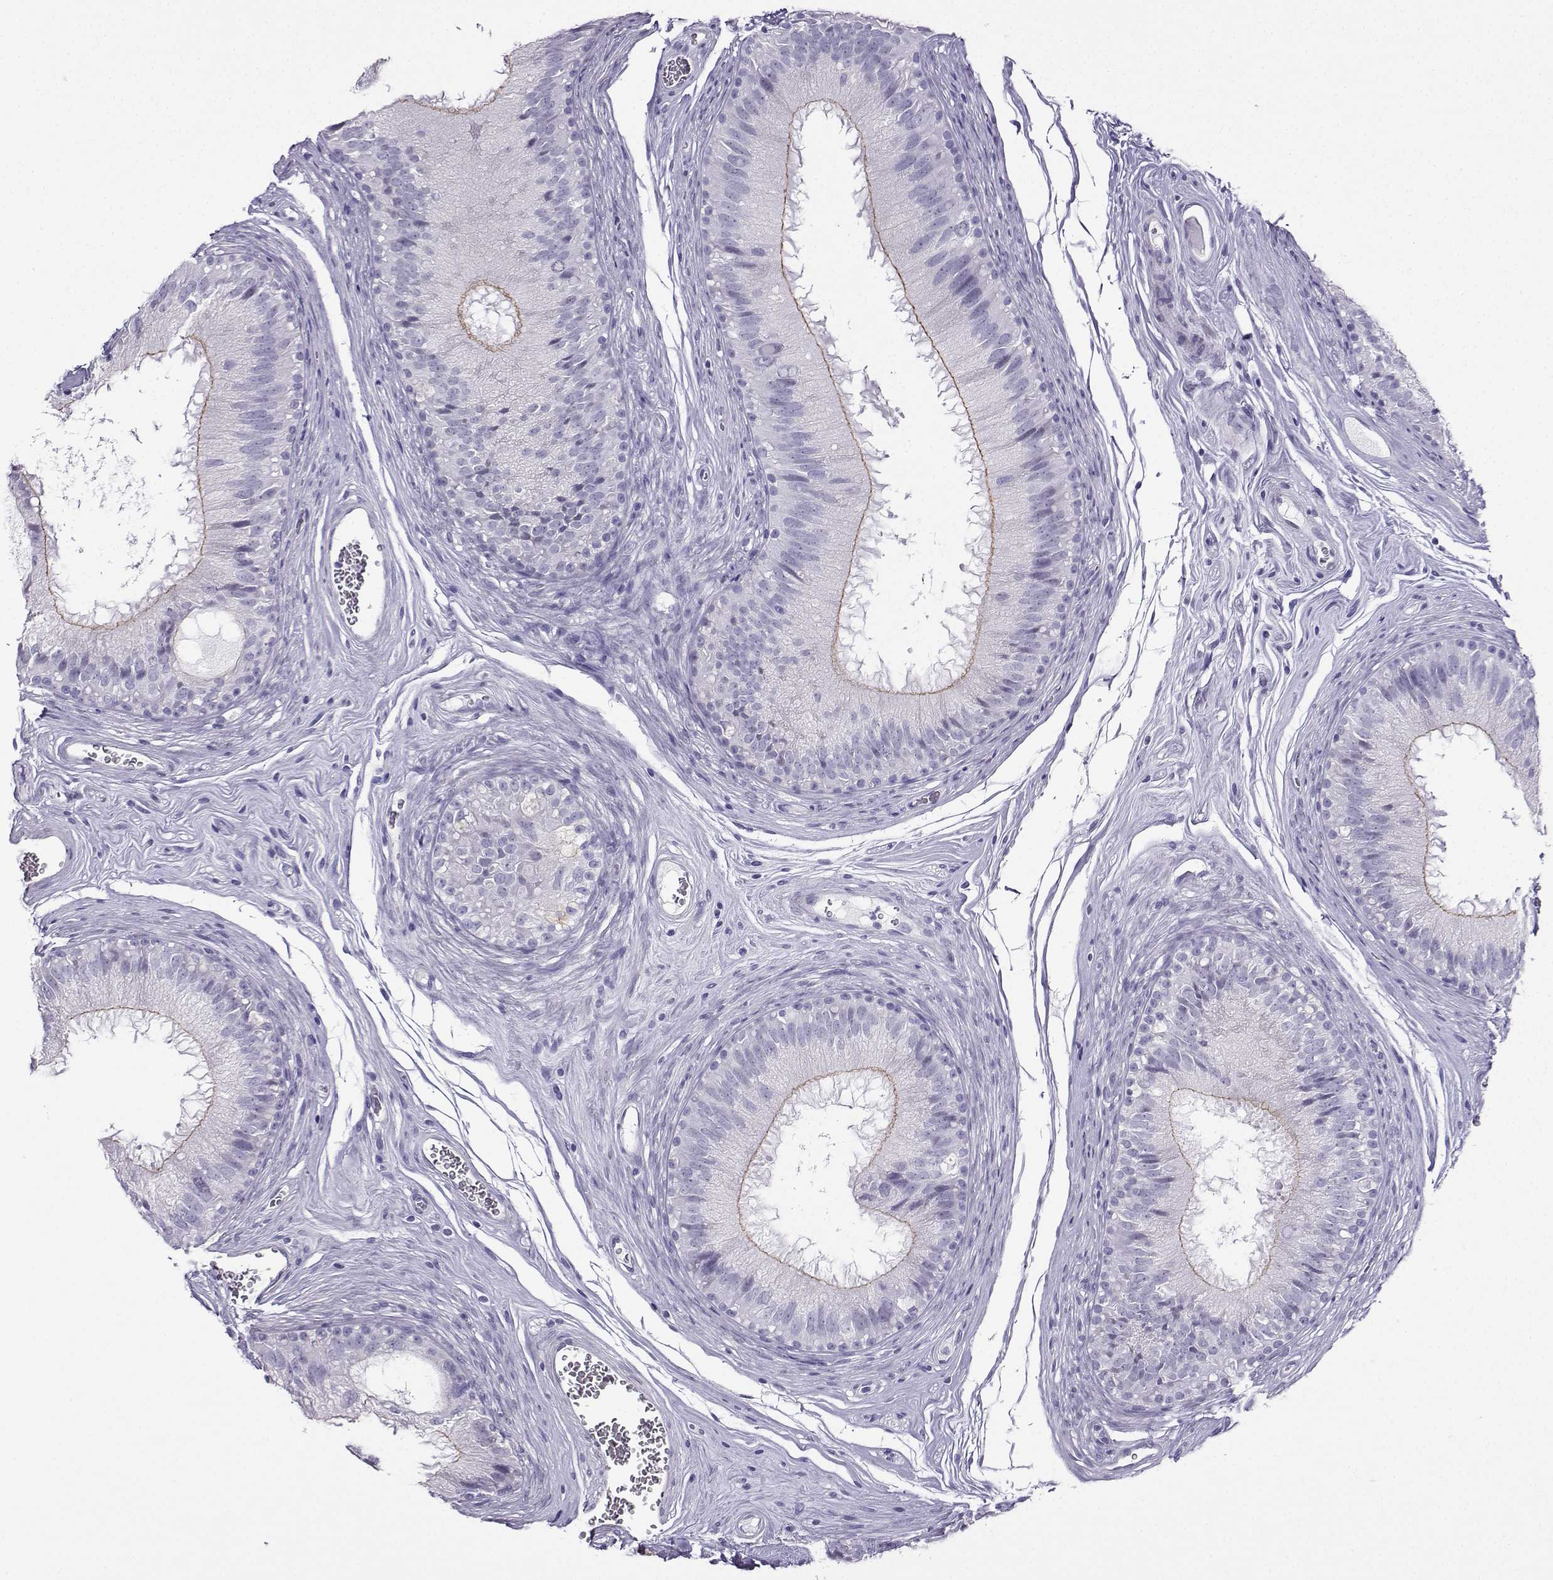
{"staining": {"intensity": "moderate", "quantity": "<25%", "location": "cytoplasmic/membranous"}, "tissue": "epididymis", "cell_type": "Glandular cells", "image_type": "normal", "snomed": [{"axis": "morphology", "description": "Normal tissue, NOS"}, {"axis": "topography", "description": "Epididymis"}], "caption": "Immunohistochemical staining of normal human epididymis shows moderate cytoplasmic/membranous protein expression in approximately <25% of glandular cells. (DAB IHC with brightfield microscopy, high magnification).", "gene": "KIF17", "patient": {"sex": "male", "age": 37}}